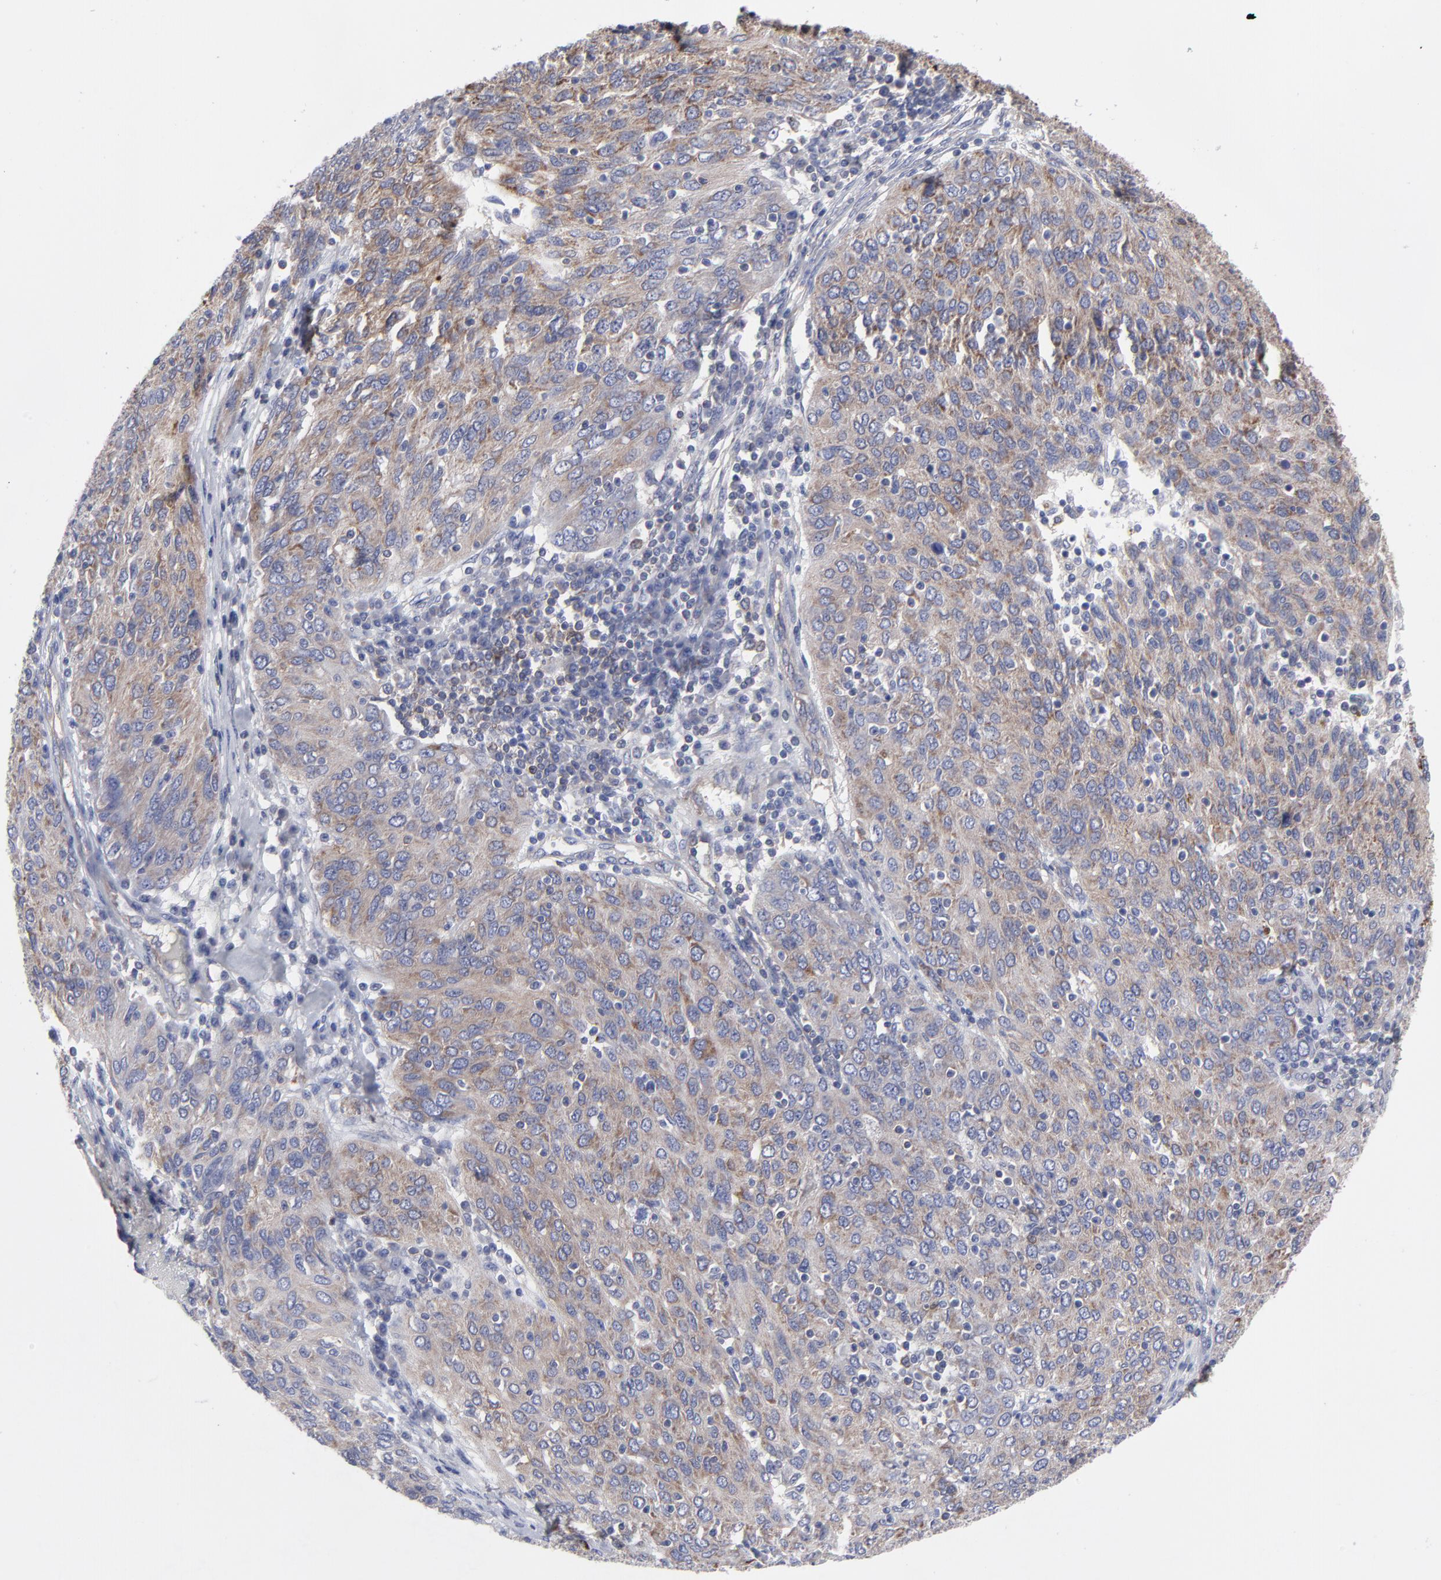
{"staining": {"intensity": "moderate", "quantity": "25%-75%", "location": "cytoplasmic/membranous"}, "tissue": "ovarian cancer", "cell_type": "Tumor cells", "image_type": "cancer", "snomed": [{"axis": "morphology", "description": "Carcinoma, endometroid"}, {"axis": "topography", "description": "Ovary"}], "caption": "Human ovarian cancer (endometroid carcinoma) stained for a protein (brown) displays moderate cytoplasmic/membranous positive staining in approximately 25%-75% of tumor cells.", "gene": "NFKBIA", "patient": {"sex": "female", "age": 50}}